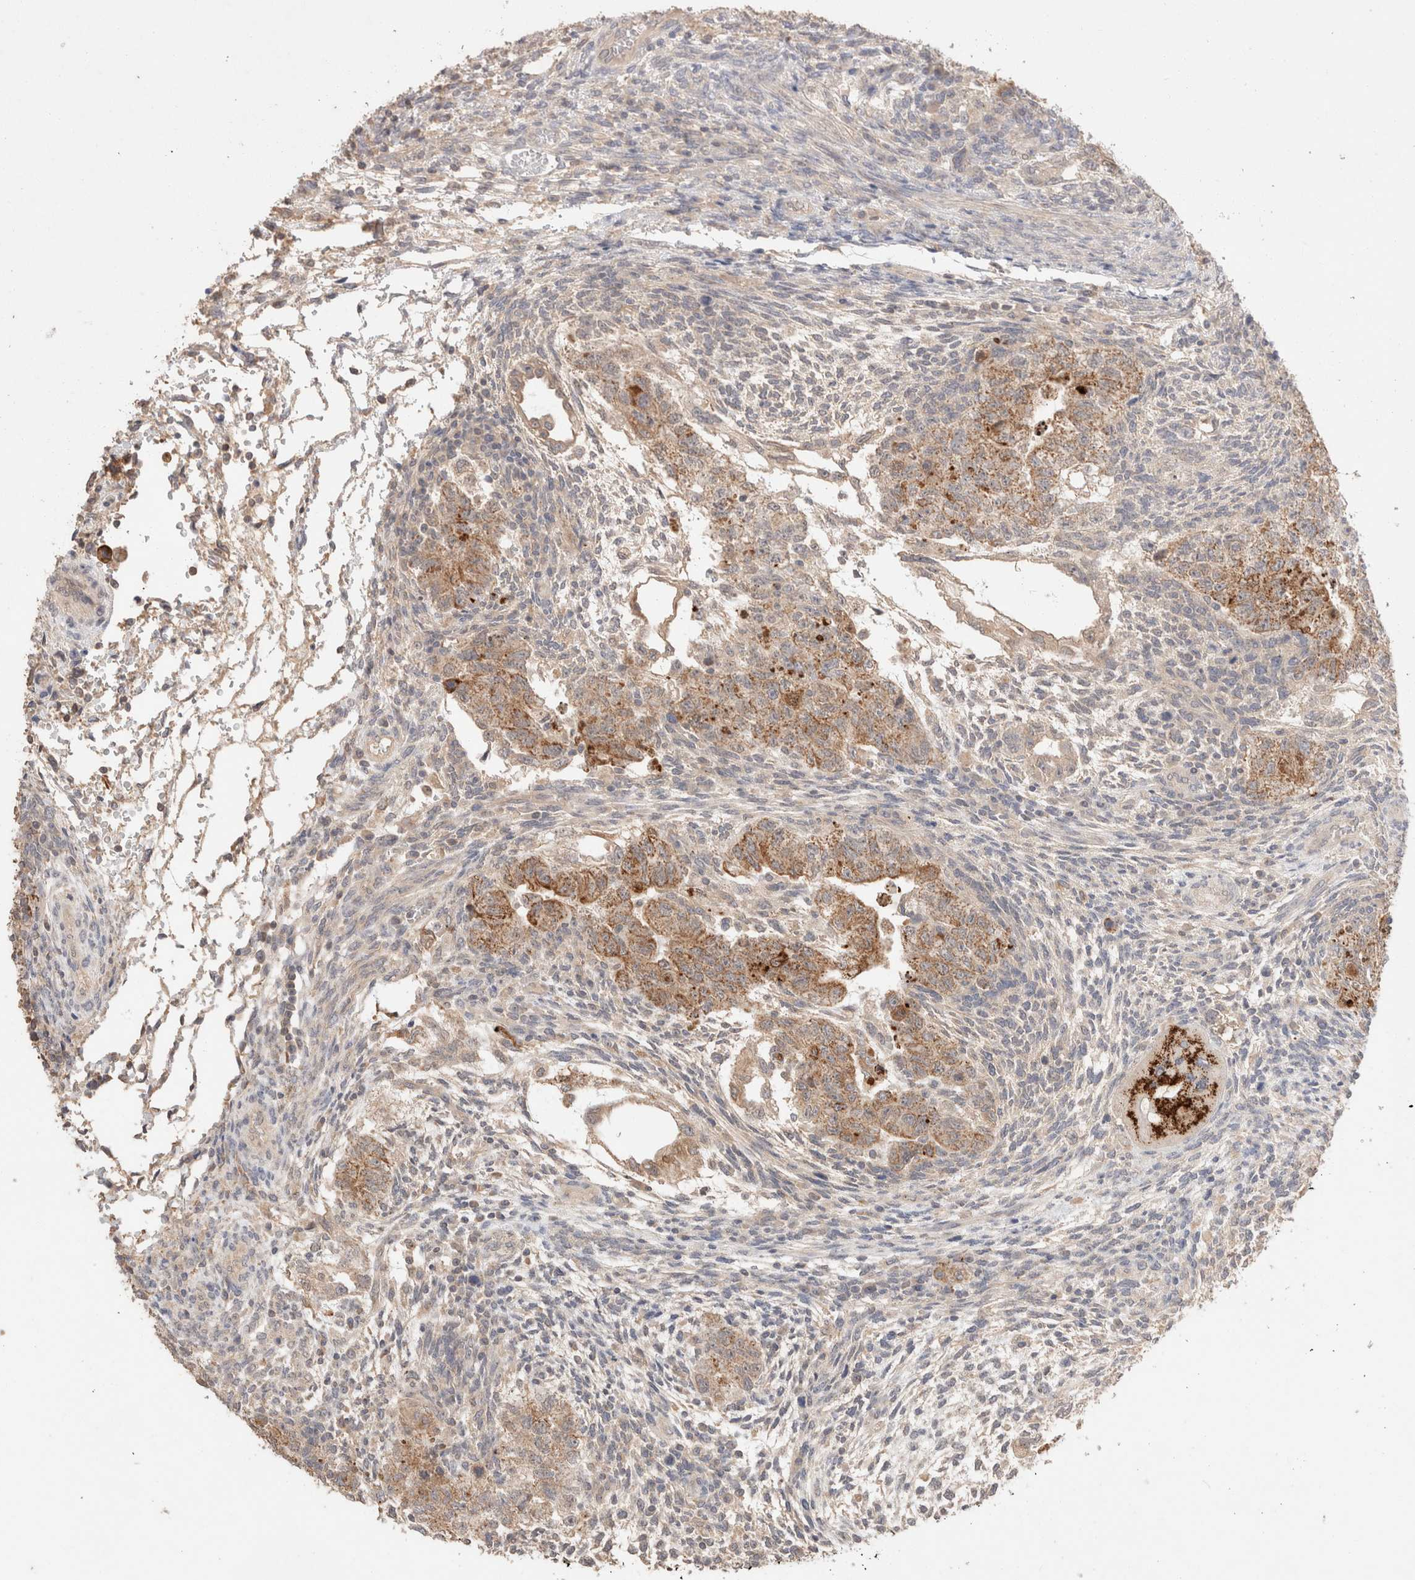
{"staining": {"intensity": "moderate", "quantity": ">75%", "location": "cytoplasmic/membranous"}, "tissue": "testis cancer", "cell_type": "Tumor cells", "image_type": "cancer", "snomed": [{"axis": "morphology", "description": "Normal tissue, NOS"}, {"axis": "morphology", "description": "Carcinoma, Embryonal, NOS"}, {"axis": "topography", "description": "Testis"}], "caption": "Testis cancer (embryonal carcinoma) stained with a protein marker exhibits moderate staining in tumor cells.", "gene": "TRIM41", "patient": {"sex": "male", "age": 36}}